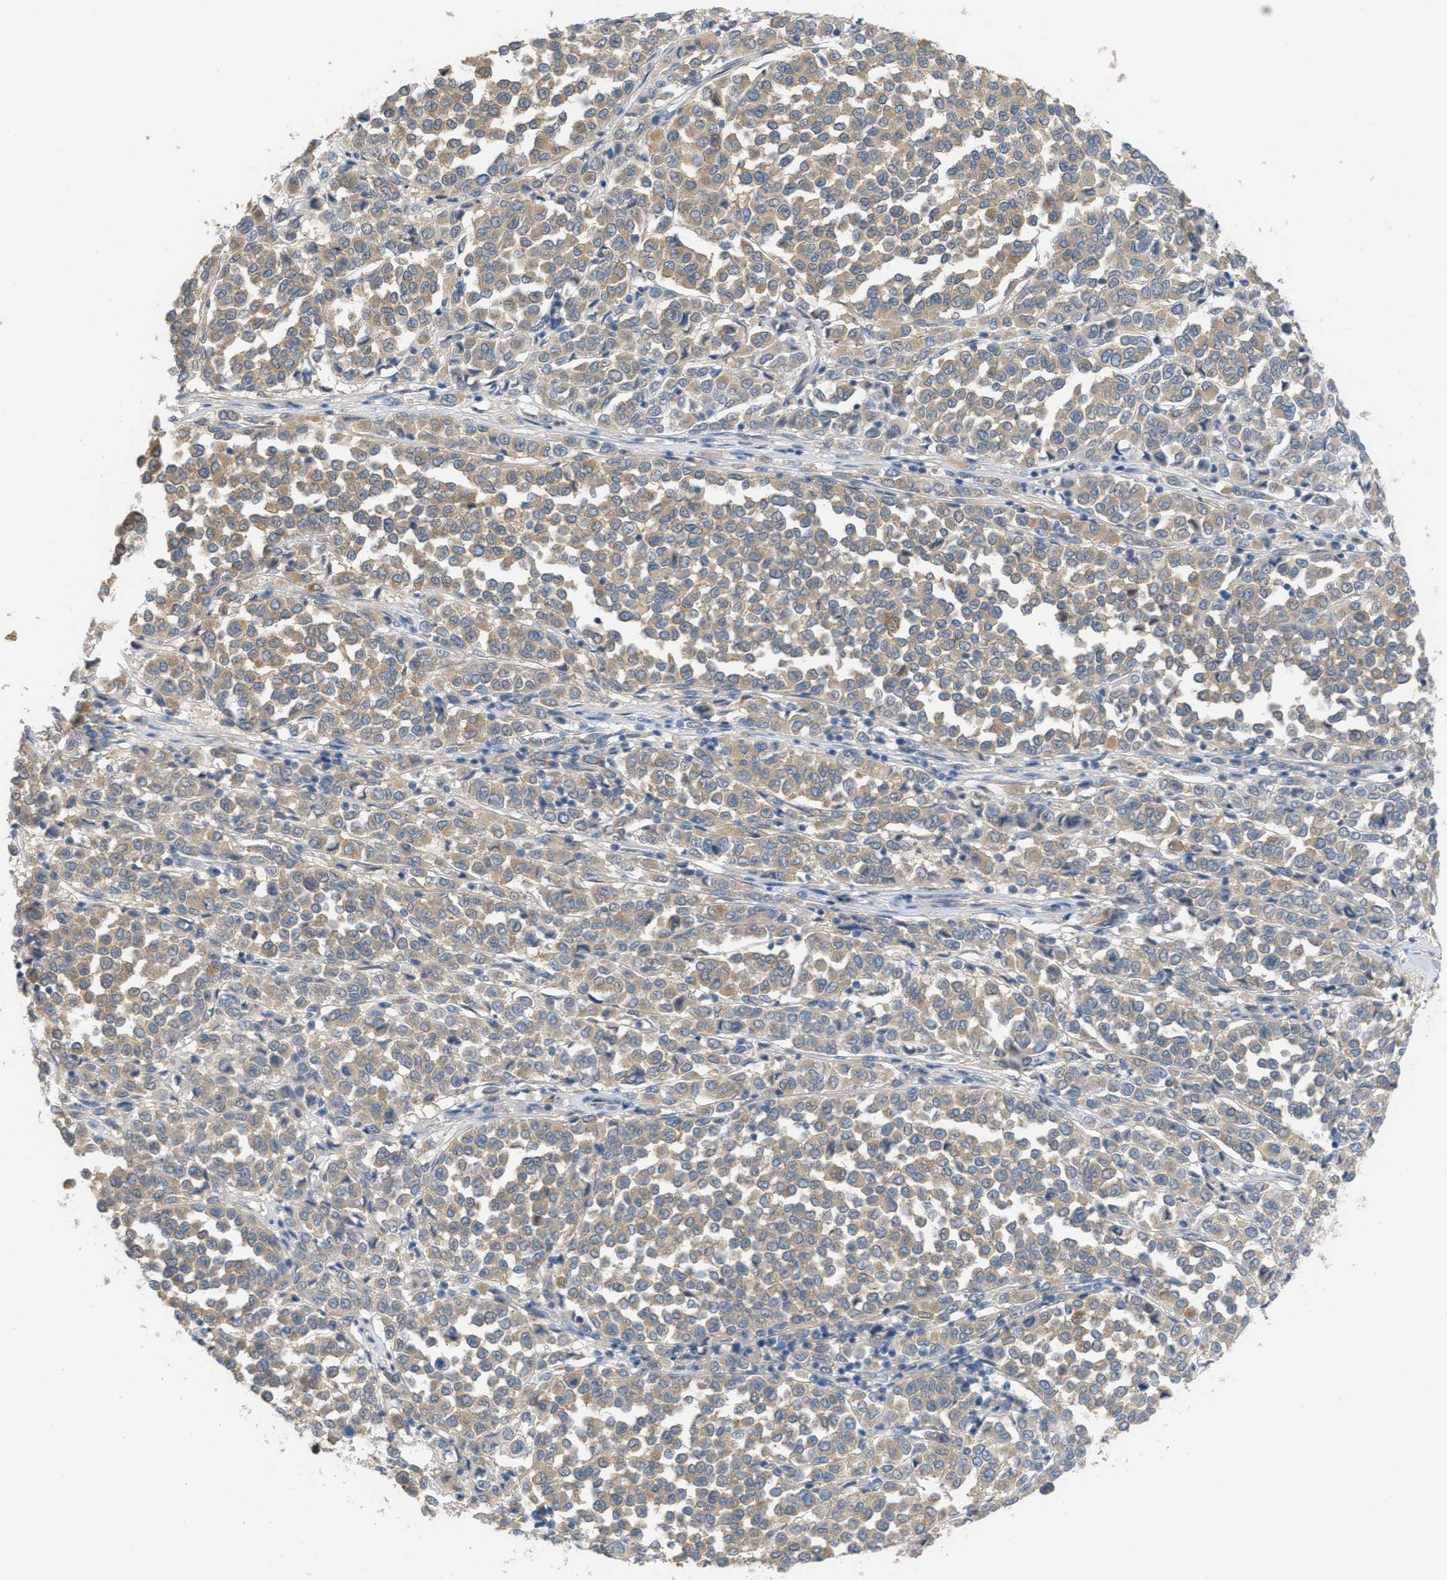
{"staining": {"intensity": "weak", "quantity": ">75%", "location": "cytoplasmic/membranous"}, "tissue": "melanoma", "cell_type": "Tumor cells", "image_type": "cancer", "snomed": [{"axis": "morphology", "description": "Malignant melanoma, Metastatic site"}, {"axis": "topography", "description": "Pancreas"}], "caption": "This is an image of immunohistochemistry staining of melanoma, which shows weak expression in the cytoplasmic/membranous of tumor cells.", "gene": "UBA5", "patient": {"sex": "female", "age": 30}}